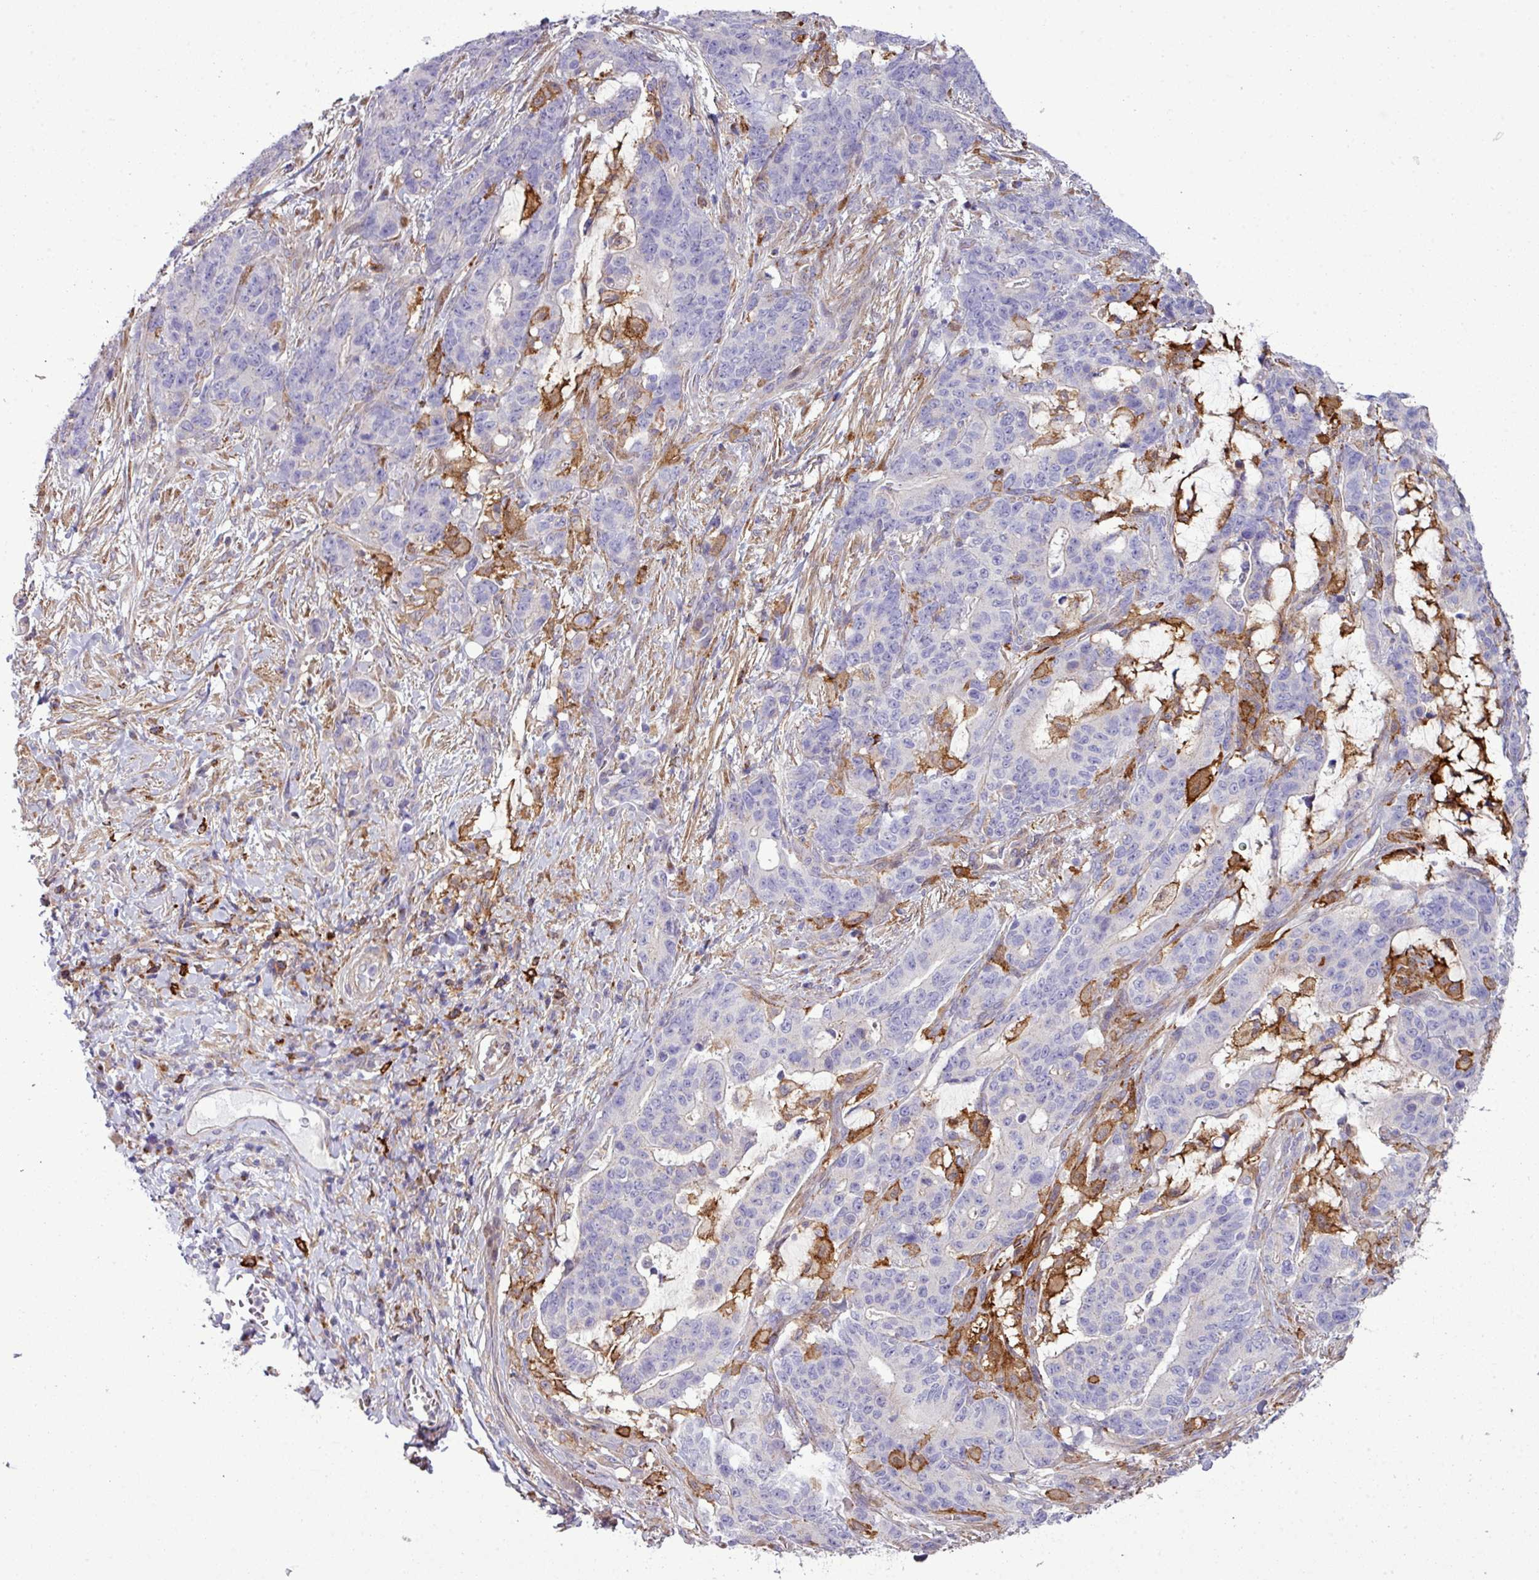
{"staining": {"intensity": "negative", "quantity": "none", "location": "none"}, "tissue": "stomach cancer", "cell_type": "Tumor cells", "image_type": "cancer", "snomed": [{"axis": "morphology", "description": "Normal tissue, NOS"}, {"axis": "morphology", "description": "Adenocarcinoma, NOS"}, {"axis": "topography", "description": "Stomach"}], "caption": "IHC histopathology image of neoplastic tissue: stomach adenocarcinoma stained with DAB exhibits no significant protein positivity in tumor cells.", "gene": "COL8A1", "patient": {"sex": "female", "age": 64}}